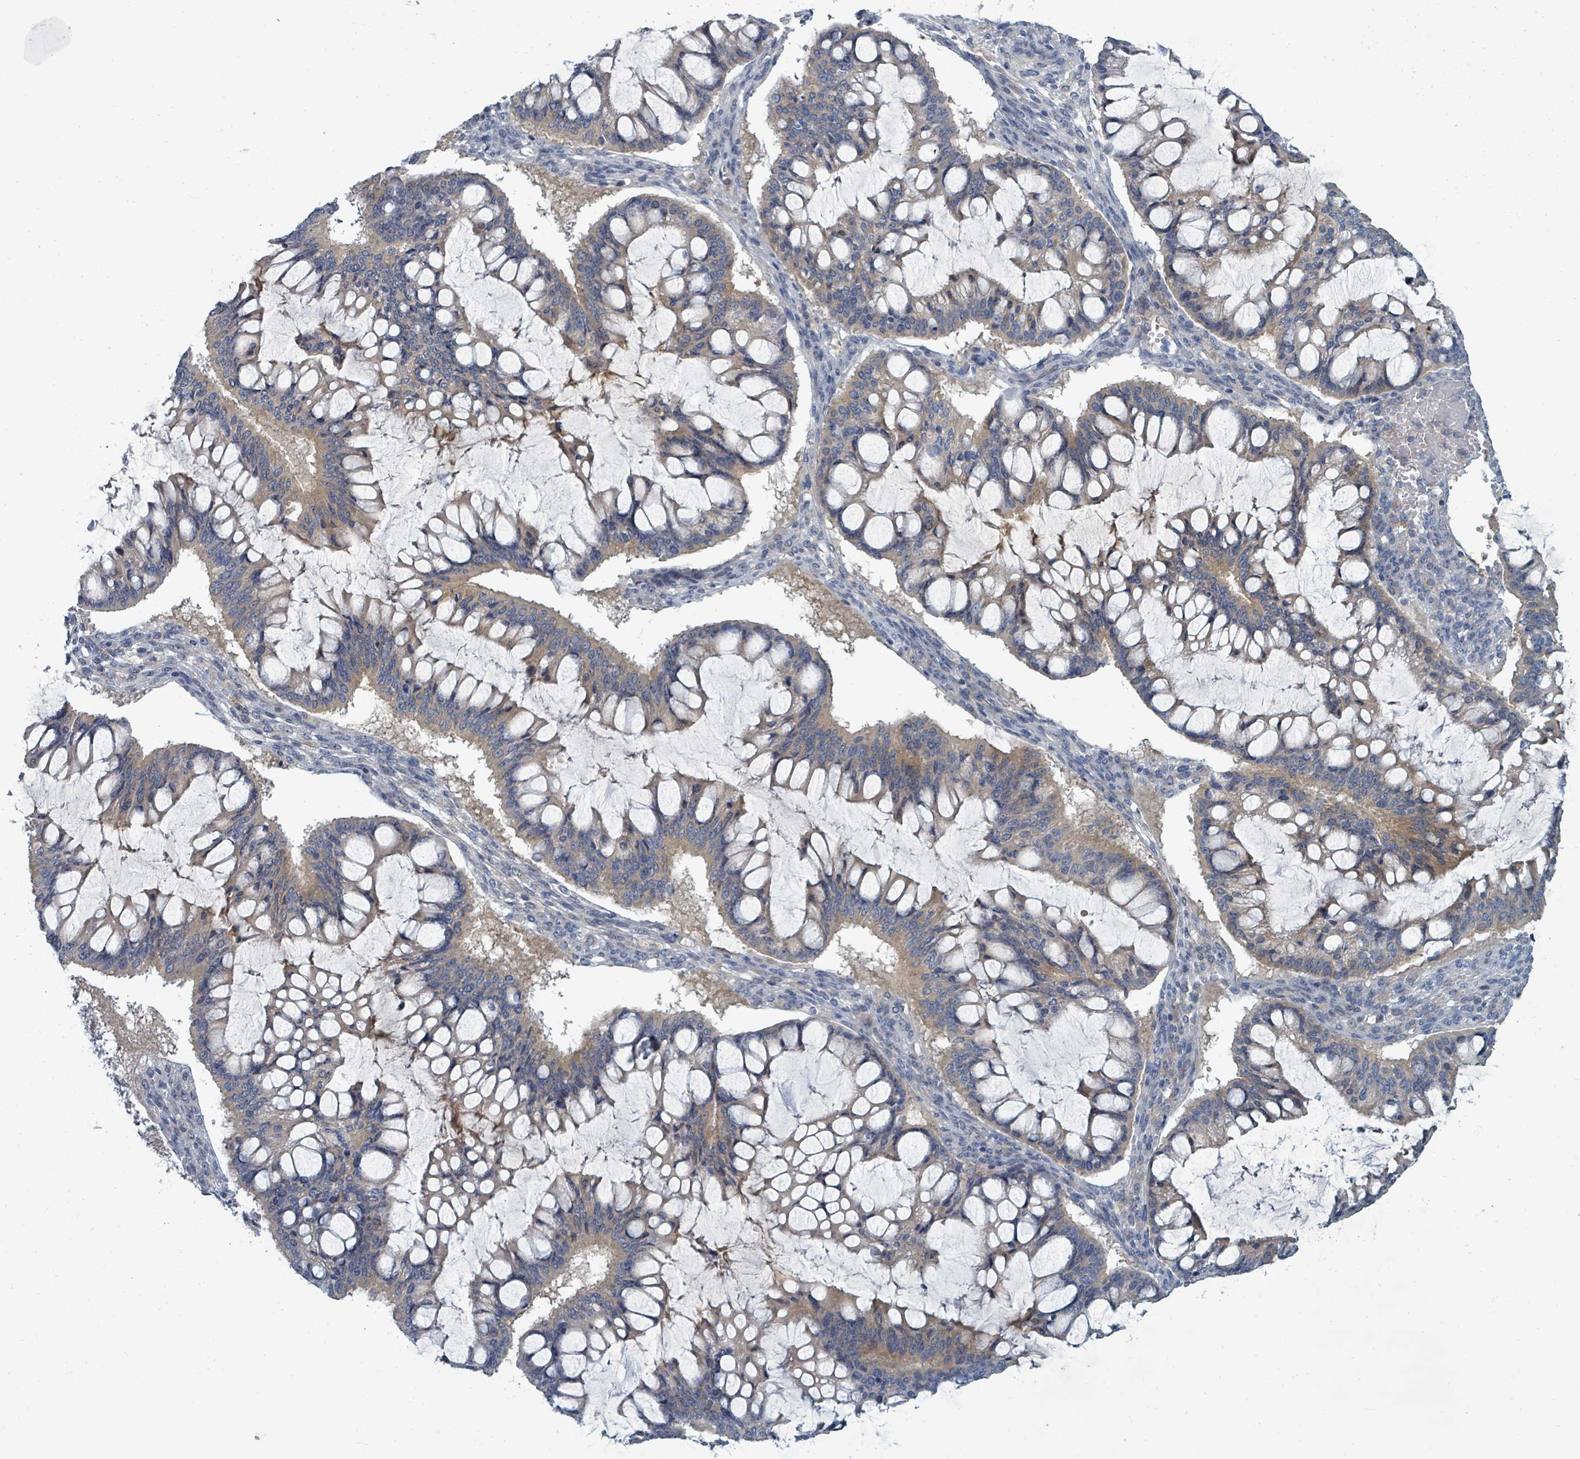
{"staining": {"intensity": "moderate", "quantity": "25%-75%", "location": "cytoplasmic/membranous"}, "tissue": "ovarian cancer", "cell_type": "Tumor cells", "image_type": "cancer", "snomed": [{"axis": "morphology", "description": "Cystadenocarcinoma, mucinous, NOS"}, {"axis": "topography", "description": "Ovary"}], "caption": "IHC image of neoplastic tissue: human ovarian mucinous cystadenocarcinoma stained using immunohistochemistry reveals medium levels of moderate protein expression localized specifically in the cytoplasmic/membranous of tumor cells, appearing as a cytoplasmic/membranous brown color.", "gene": "SLC25A23", "patient": {"sex": "female", "age": 73}}